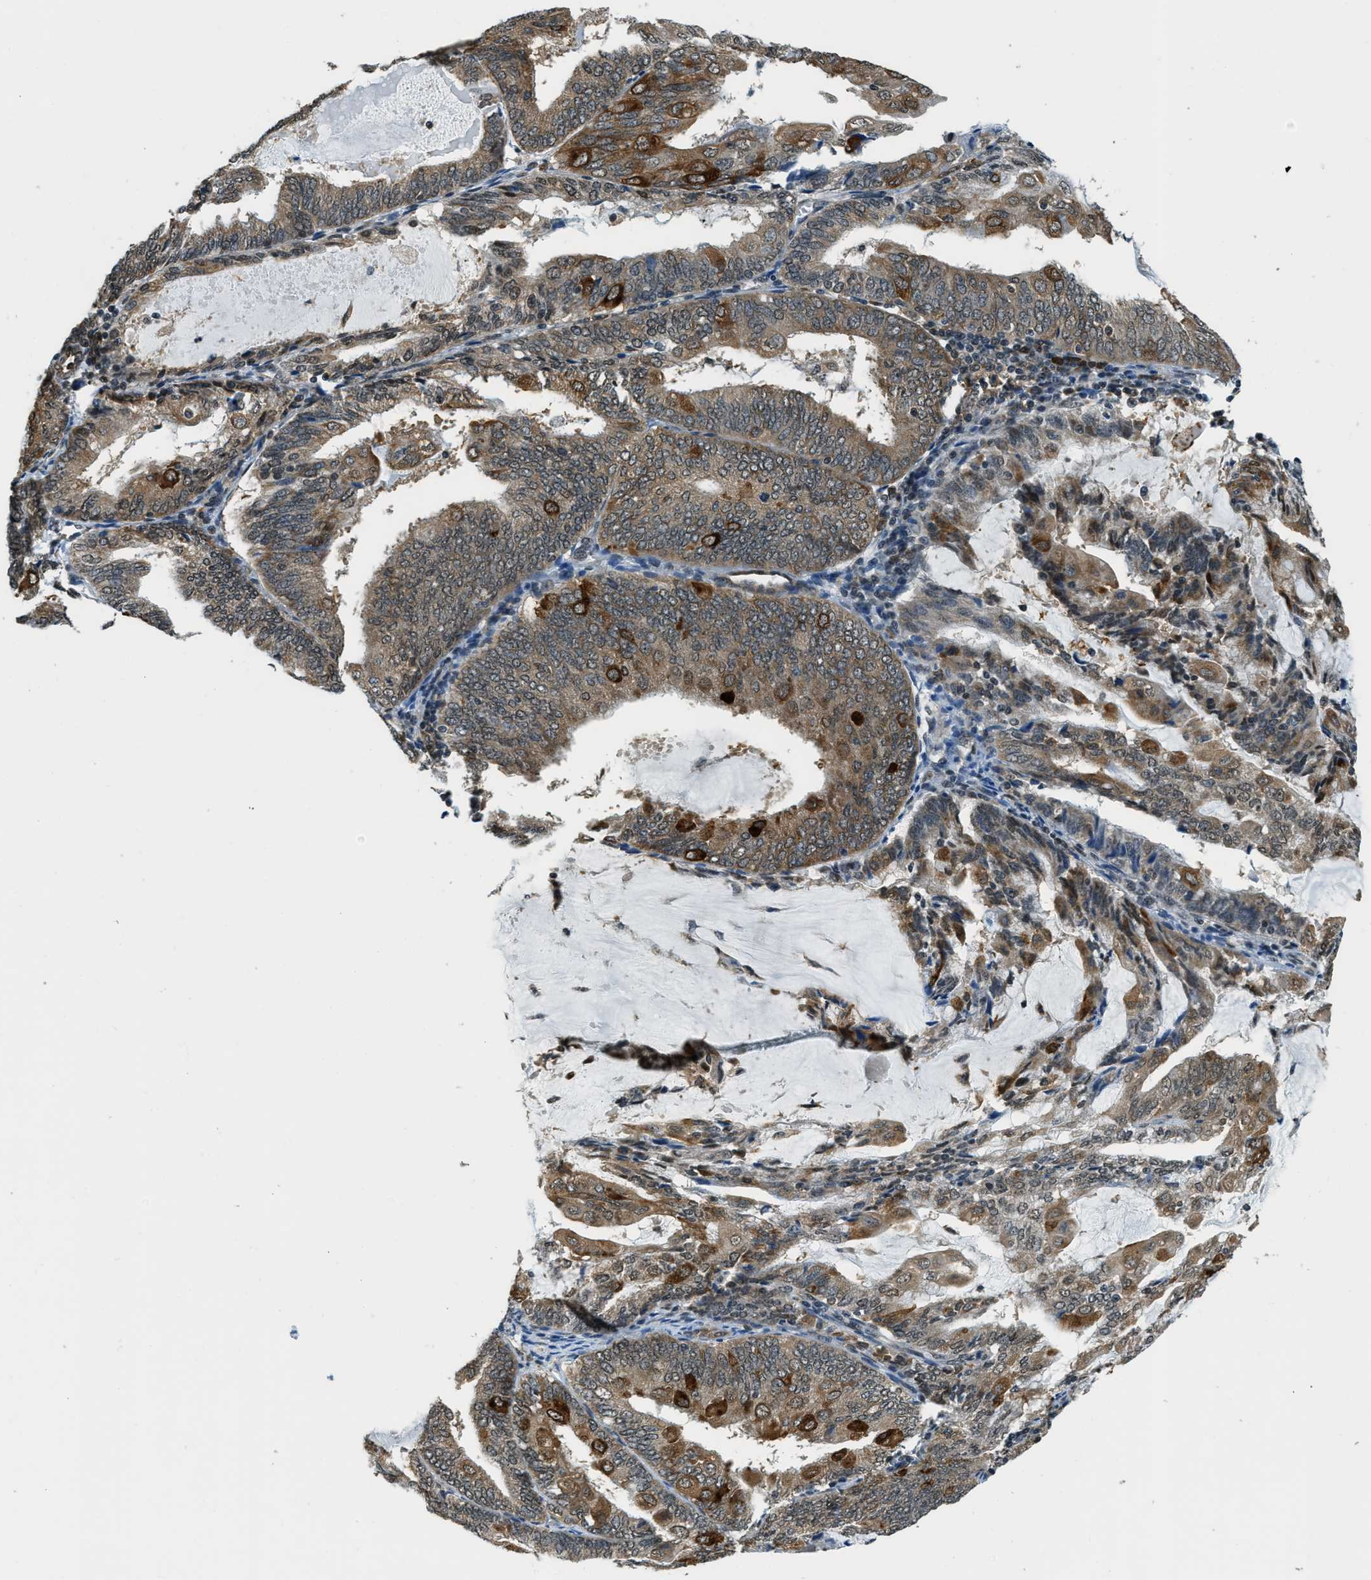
{"staining": {"intensity": "moderate", "quantity": ">75%", "location": "cytoplasmic/membranous"}, "tissue": "endometrial cancer", "cell_type": "Tumor cells", "image_type": "cancer", "snomed": [{"axis": "morphology", "description": "Adenocarcinoma, NOS"}, {"axis": "topography", "description": "Endometrium"}], "caption": "The histopathology image reveals immunohistochemical staining of endometrial cancer (adenocarcinoma). There is moderate cytoplasmic/membranous expression is present in approximately >75% of tumor cells.", "gene": "RAB11FIP1", "patient": {"sex": "female", "age": 81}}